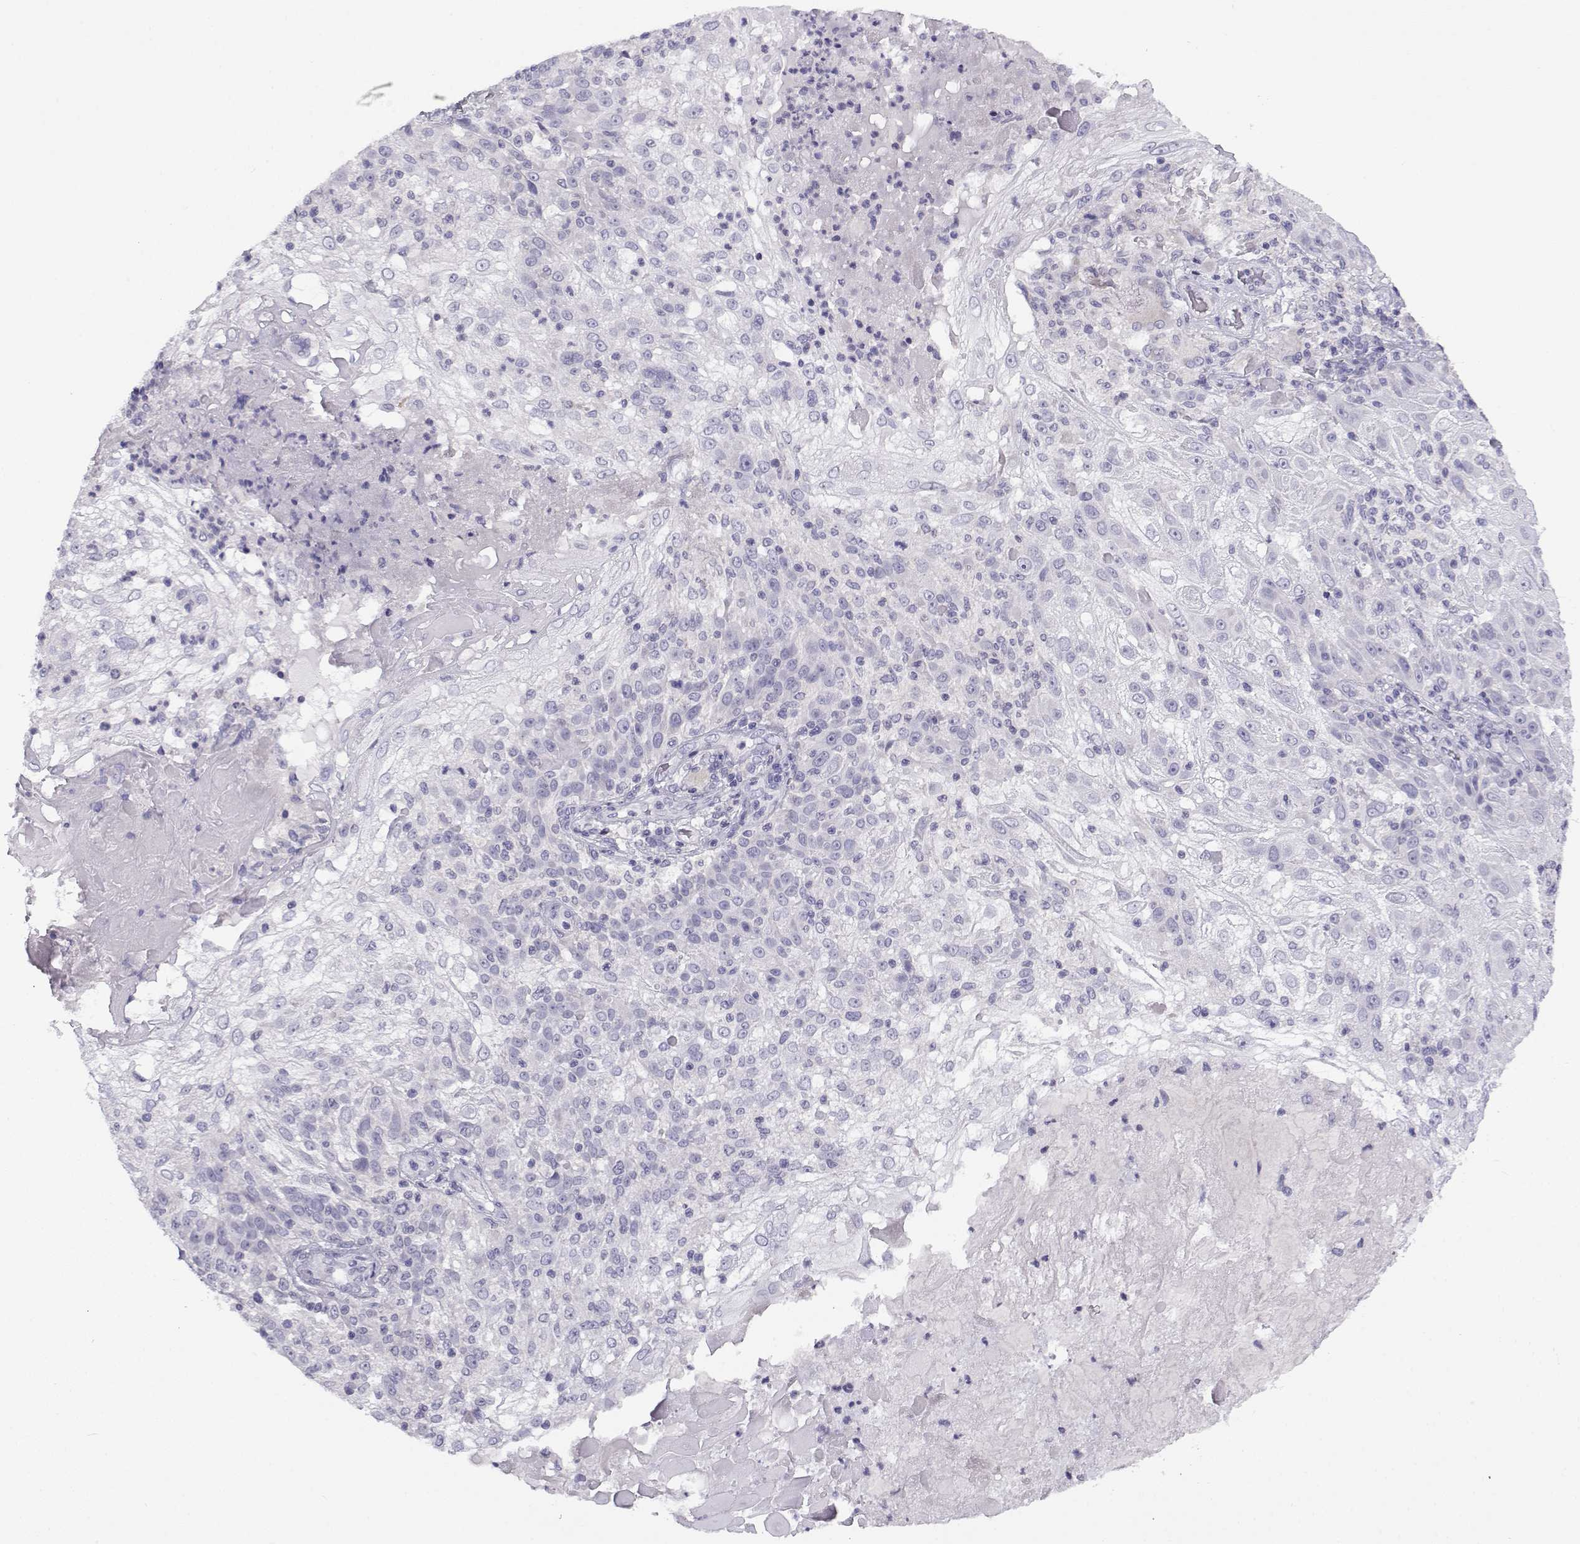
{"staining": {"intensity": "negative", "quantity": "none", "location": "none"}, "tissue": "skin cancer", "cell_type": "Tumor cells", "image_type": "cancer", "snomed": [{"axis": "morphology", "description": "Normal tissue, NOS"}, {"axis": "morphology", "description": "Squamous cell carcinoma, NOS"}, {"axis": "topography", "description": "Skin"}], "caption": "High power microscopy image of an immunohistochemistry histopathology image of squamous cell carcinoma (skin), revealing no significant expression in tumor cells.", "gene": "FAM166A", "patient": {"sex": "female", "age": 83}}